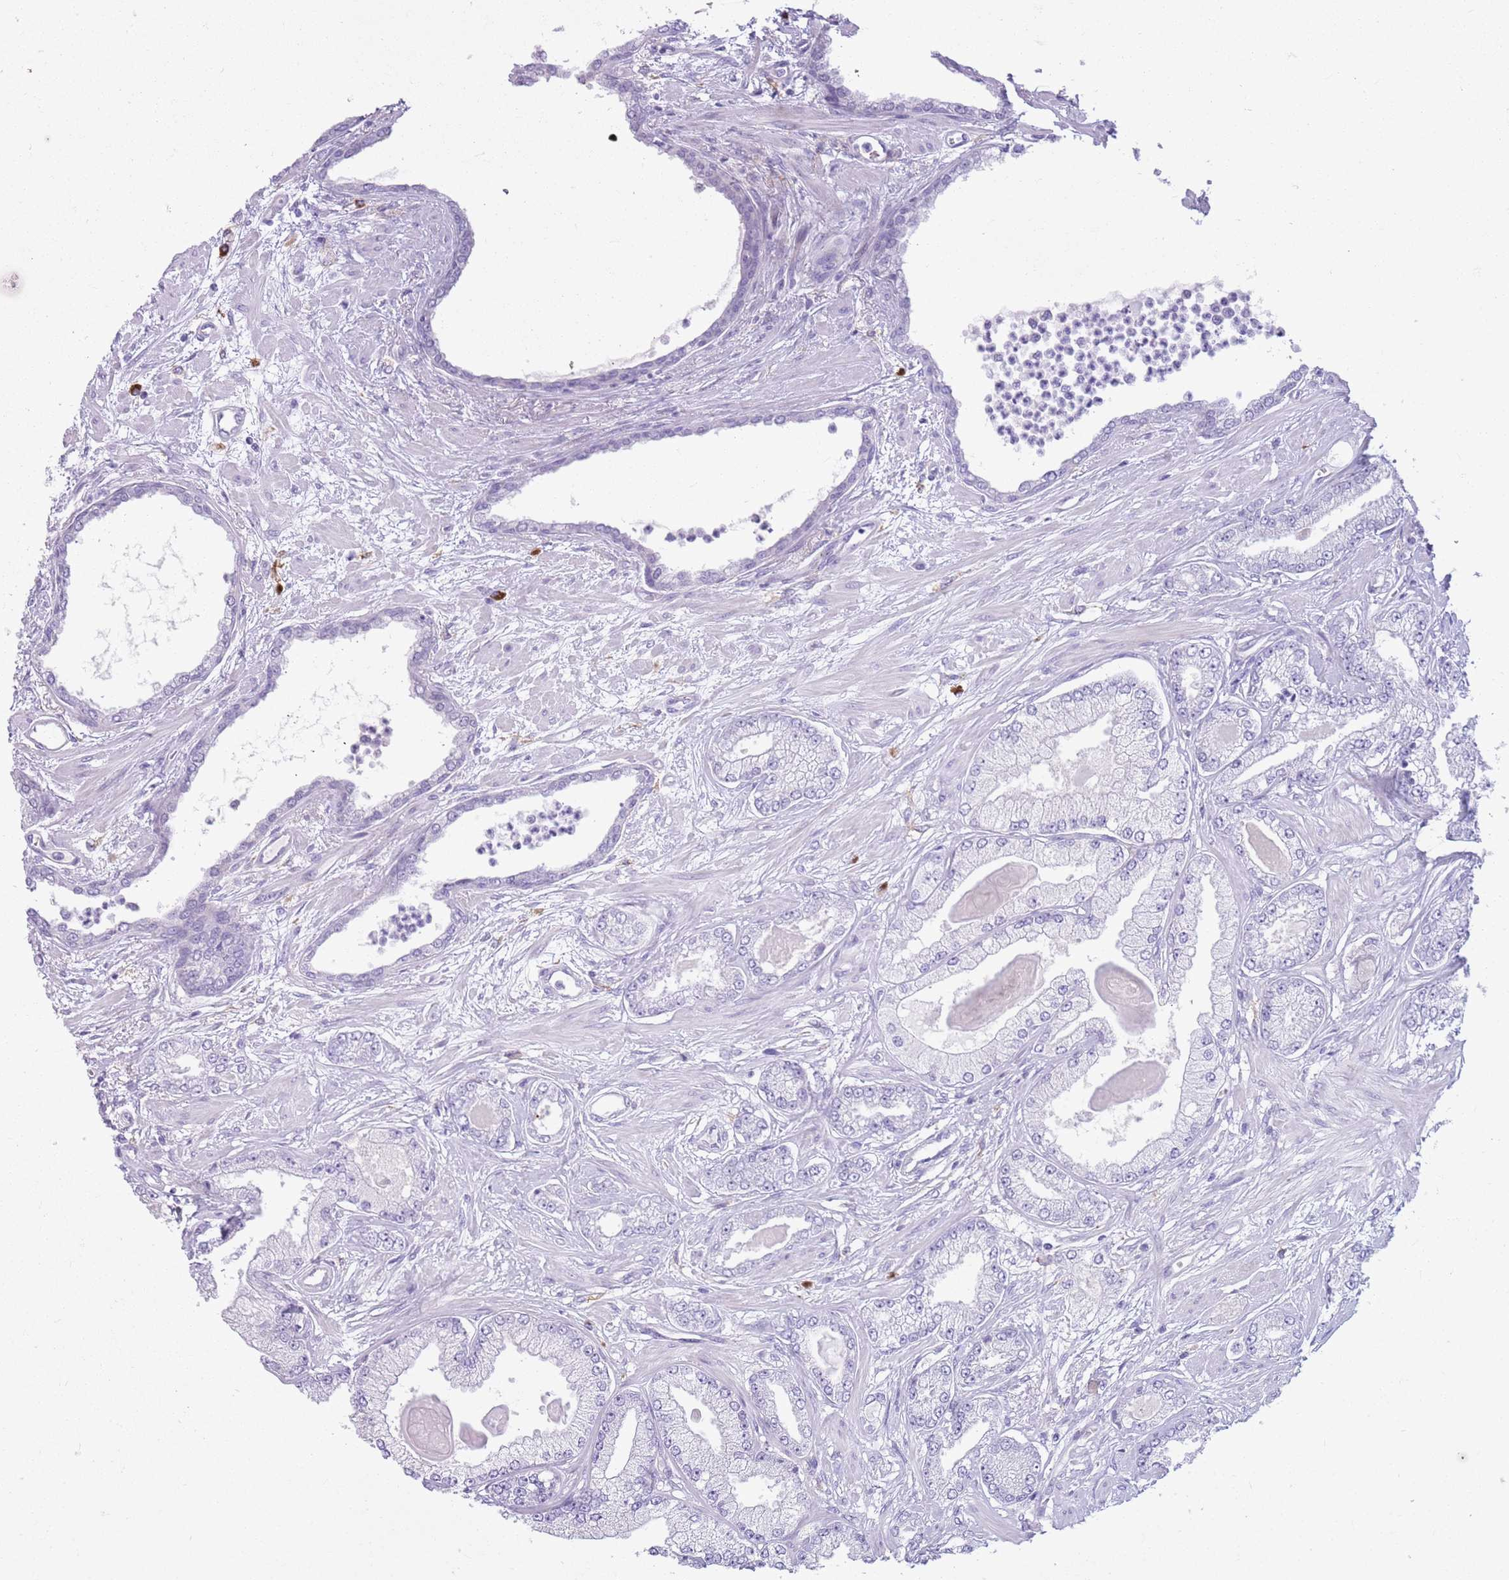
{"staining": {"intensity": "negative", "quantity": "none", "location": "none"}, "tissue": "prostate cancer", "cell_type": "Tumor cells", "image_type": "cancer", "snomed": [{"axis": "morphology", "description": "Adenocarcinoma, Low grade"}, {"axis": "topography", "description": "Prostate"}], "caption": "This is an immunohistochemistry (IHC) photomicrograph of human prostate cancer (adenocarcinoma (low-grade)). There is no staining in tumor cells.", "gene": "SNX6", "patient": {"sex": "male", "age": 64}}